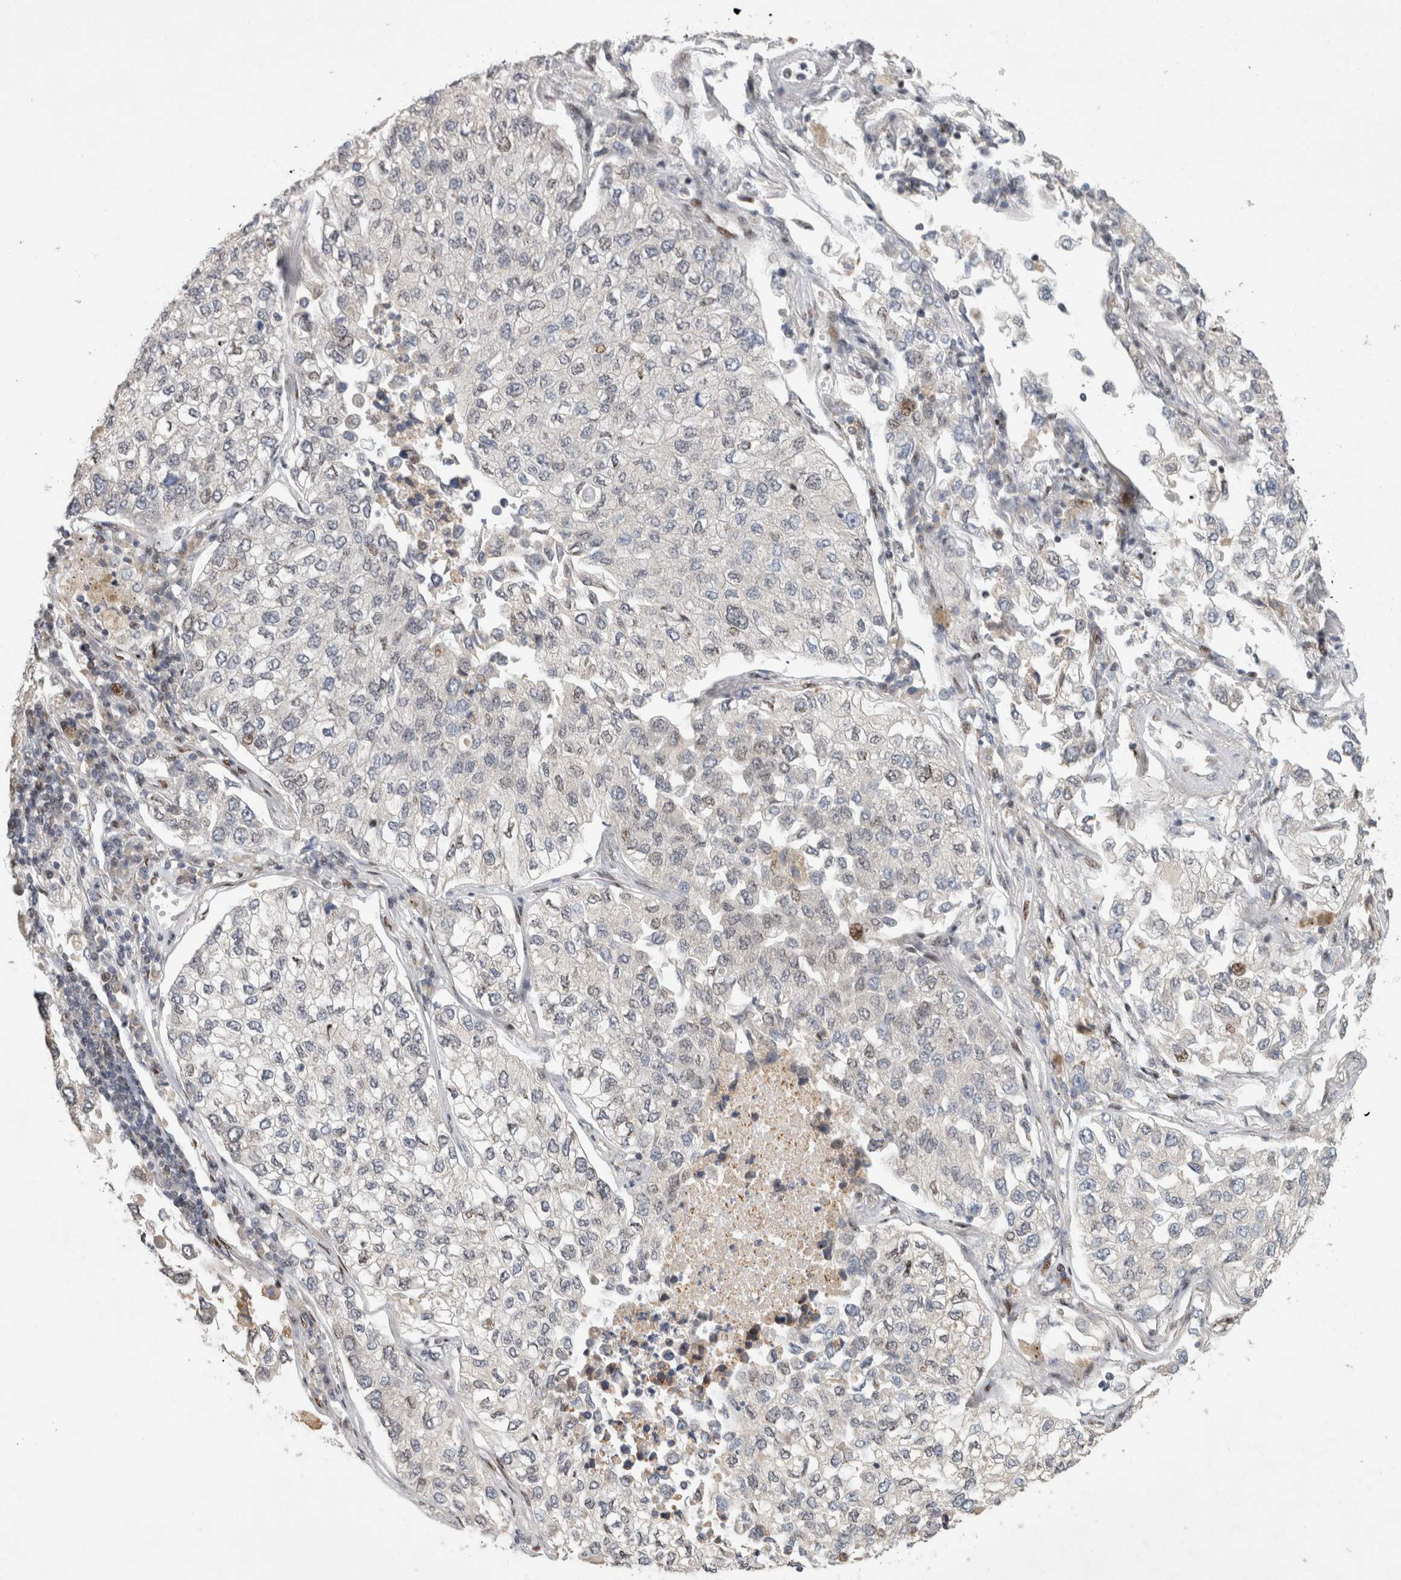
{"staining": {"intensity": "negative", "quantity": "none", "location": "none"}, "tissue": "lung cancer", "cell_type": "Tumor cells", "image_type": "cancer", "snomed": [{"axis": "morphology", "description": "Adenocarcinoma, NOS"}, {"axis": "topography", "description": "Lung"}], "caption": "This is an immunohistochemistry (IHC) image of human lung cancer (adenocarcinoma). There is no positivity in tumor cells.", "gene": "C8orf58", "patient": {"sex": "male", "age": 63}}